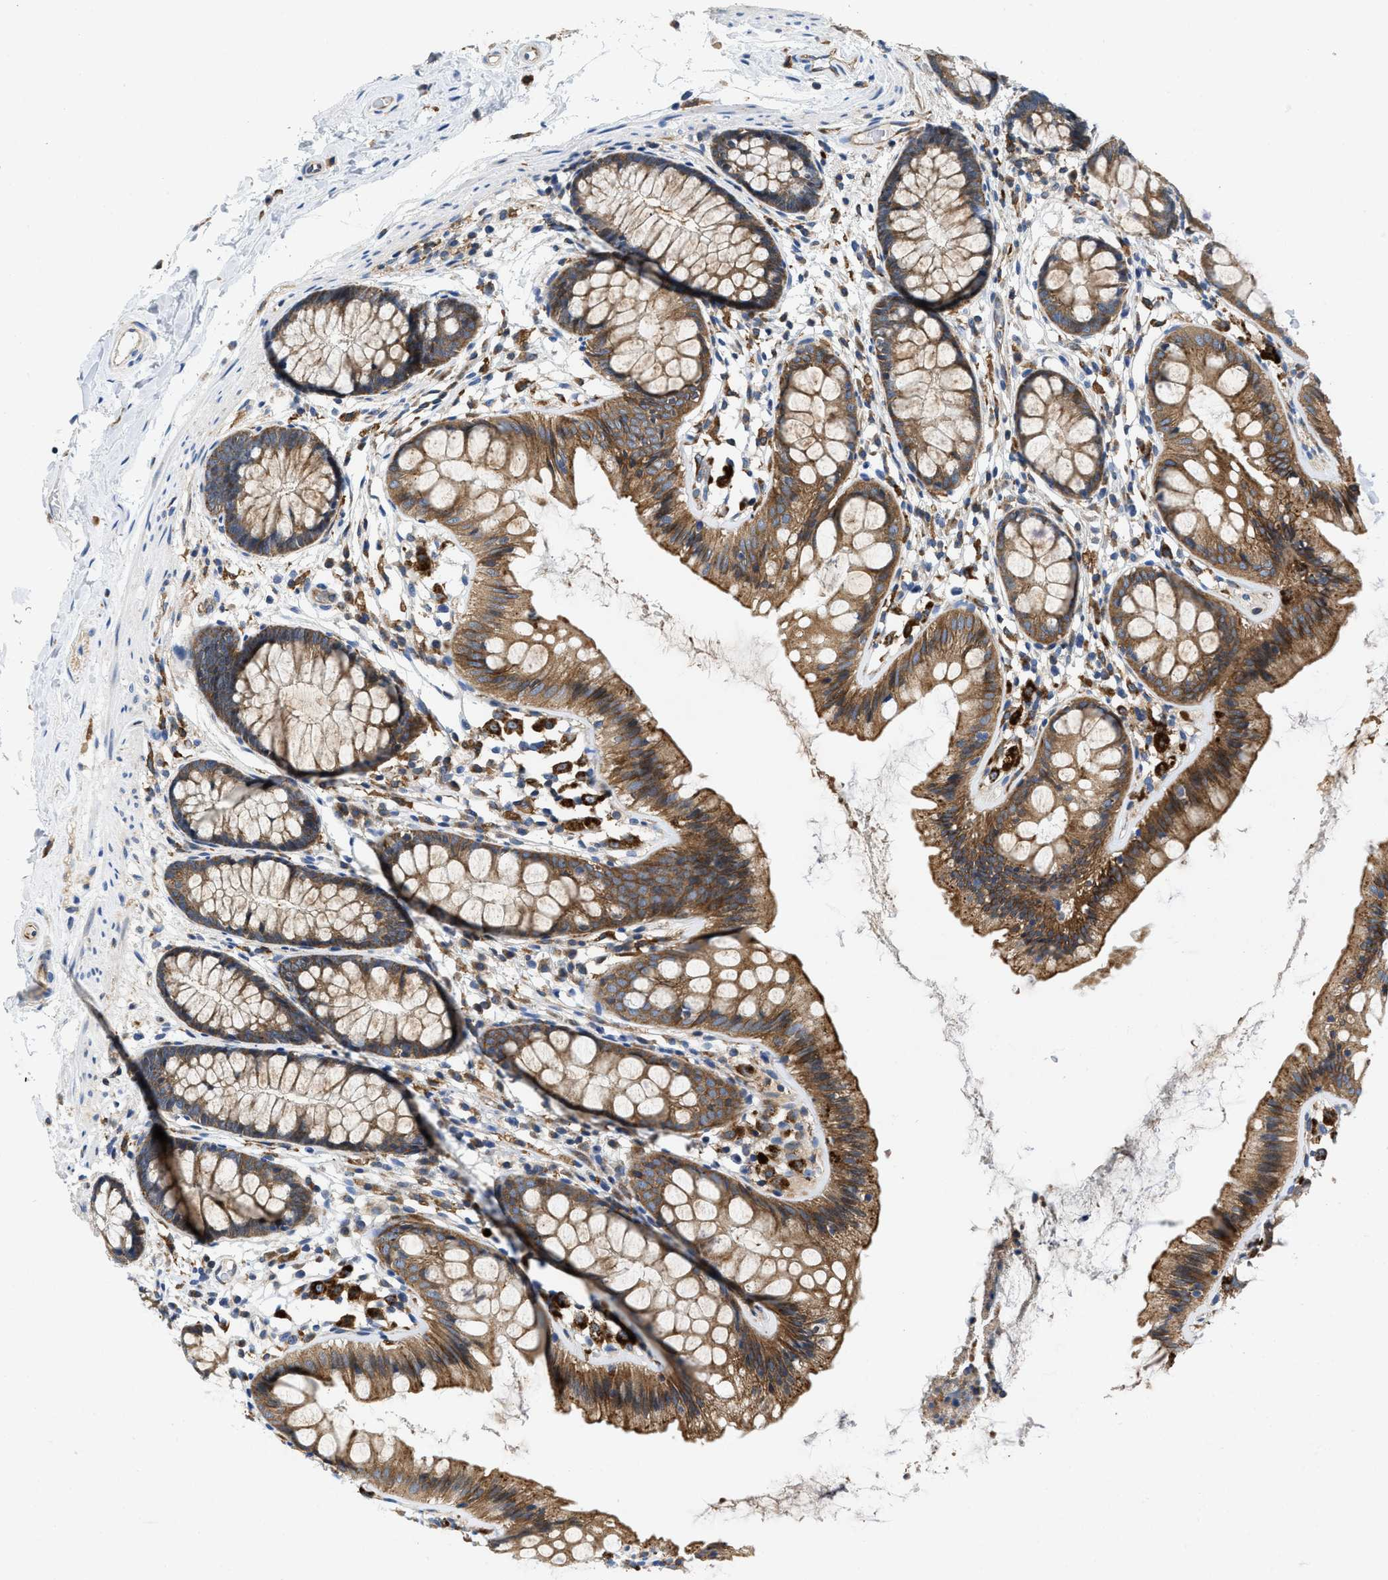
{"staining": {"intensity": "moderate", "quantity": ">75%", "location": "cytoplasmic/membranous"}, "tissue": "colon", "cell_type": "Endothelial cells", "image_type": "normal", "snomed": [{"axis": "morphology", "description": "Normal tissue, NOS"}, {"axis": "topography", "description": "Colon"}], "caption": "Protein staining of benign colon reveals moderate cytoplasmic/membranous positivity in approximately >75% of endothelial cells. The staining is performed using DAB brown chromogen to label protein expression. The nuclei are counter-stained blue using hematoxylin.", "gene": "ENPP4", "patient": {"sex": "female", "age": 56}}